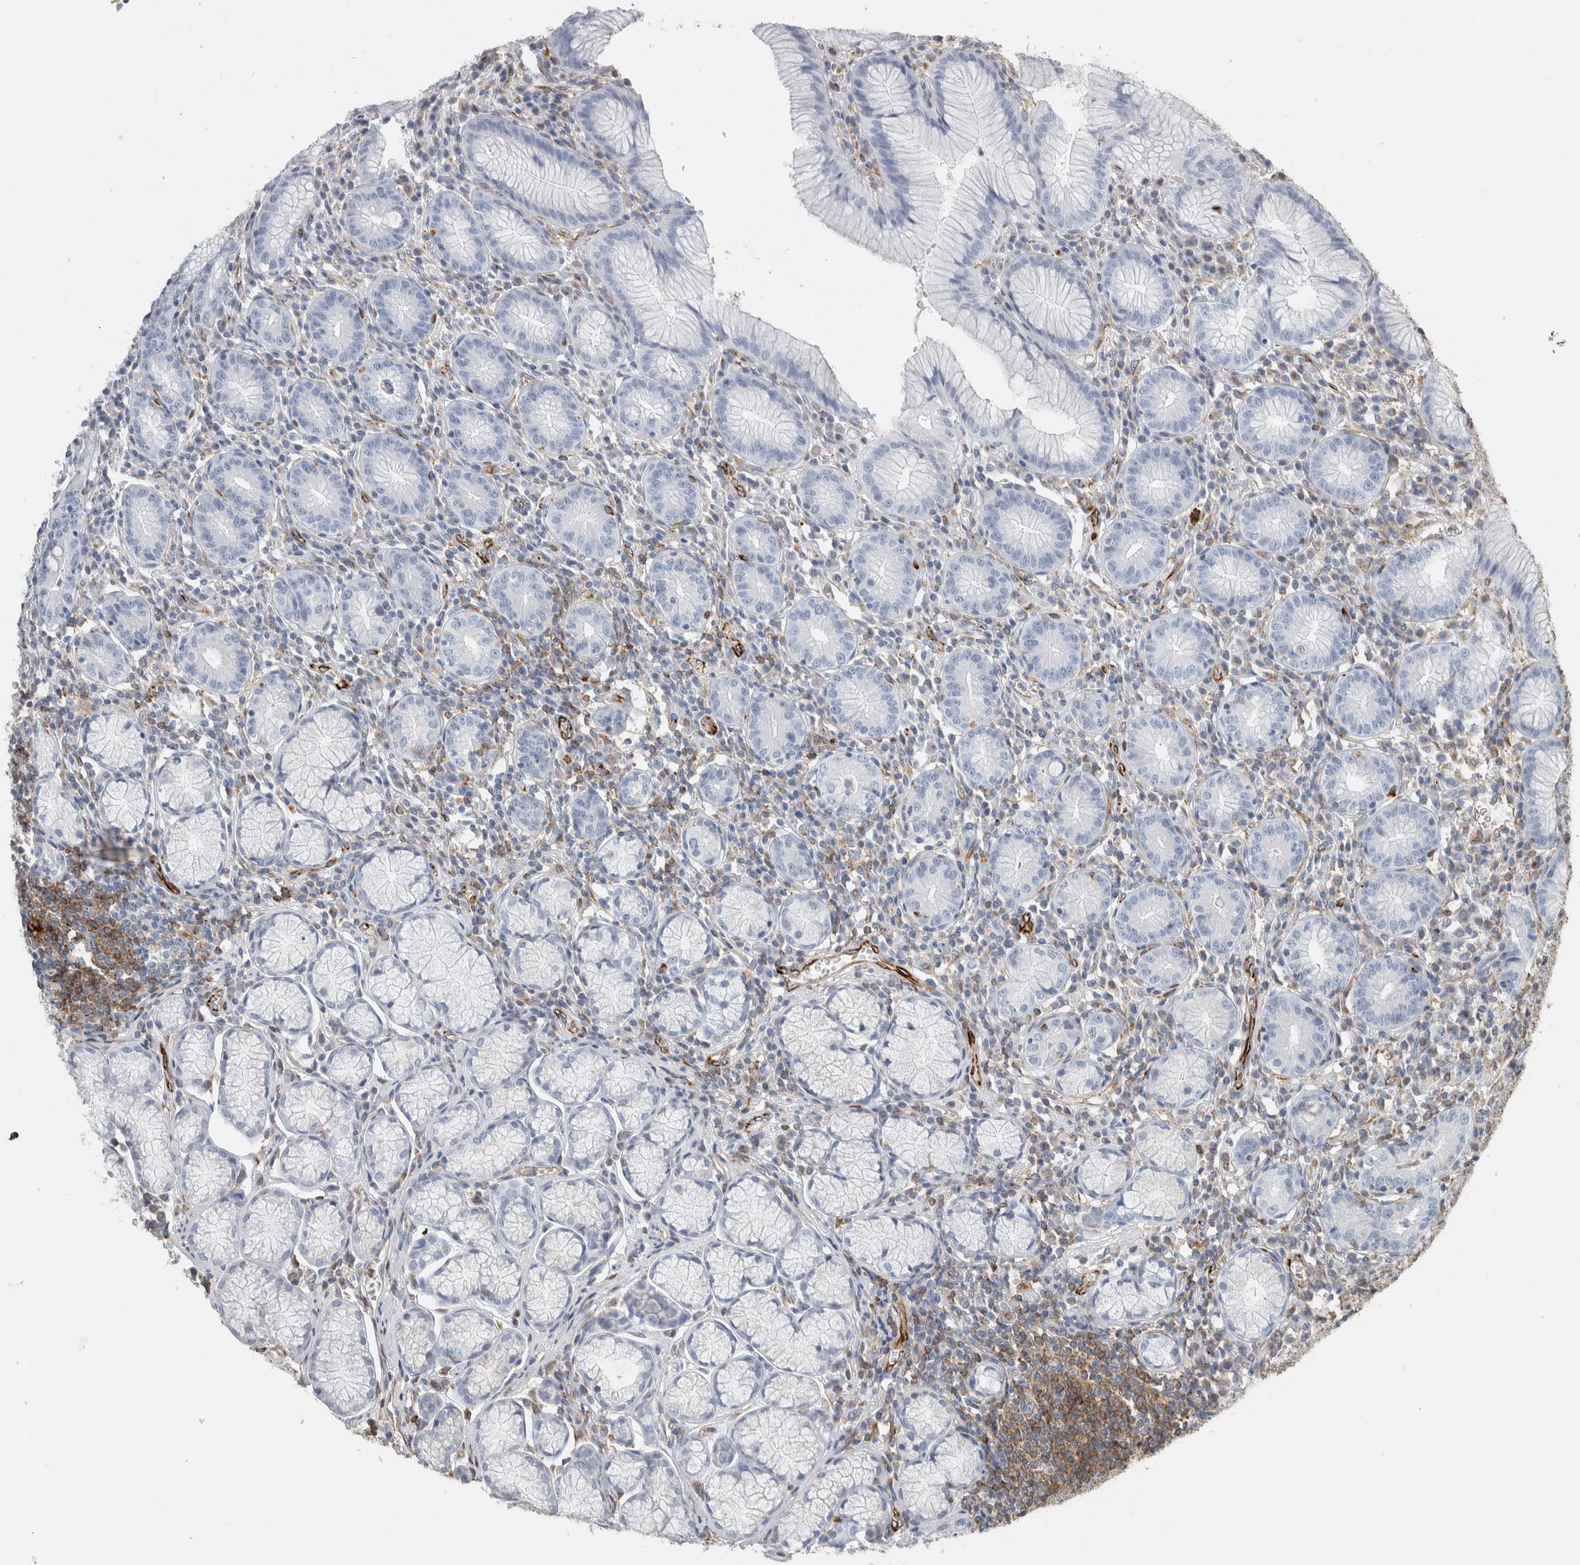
{"staining": {"intensity": "negative", "quantity": "none", "location": "none"}, "tissue": "stomach", "cell_type": "Glandular cells", "image_type": "normal", "snomed": [{"axis": "morphology", "description": "Normal tissue, NOS"}, {"axis": "topography", "description": "Stomach"}], "caption": "This is an immunohistochemistry image of benign human stomach. There is no positivity in glandular cells.", "gene": "LY86", "patient": {"sex": "male", "age": 55}}